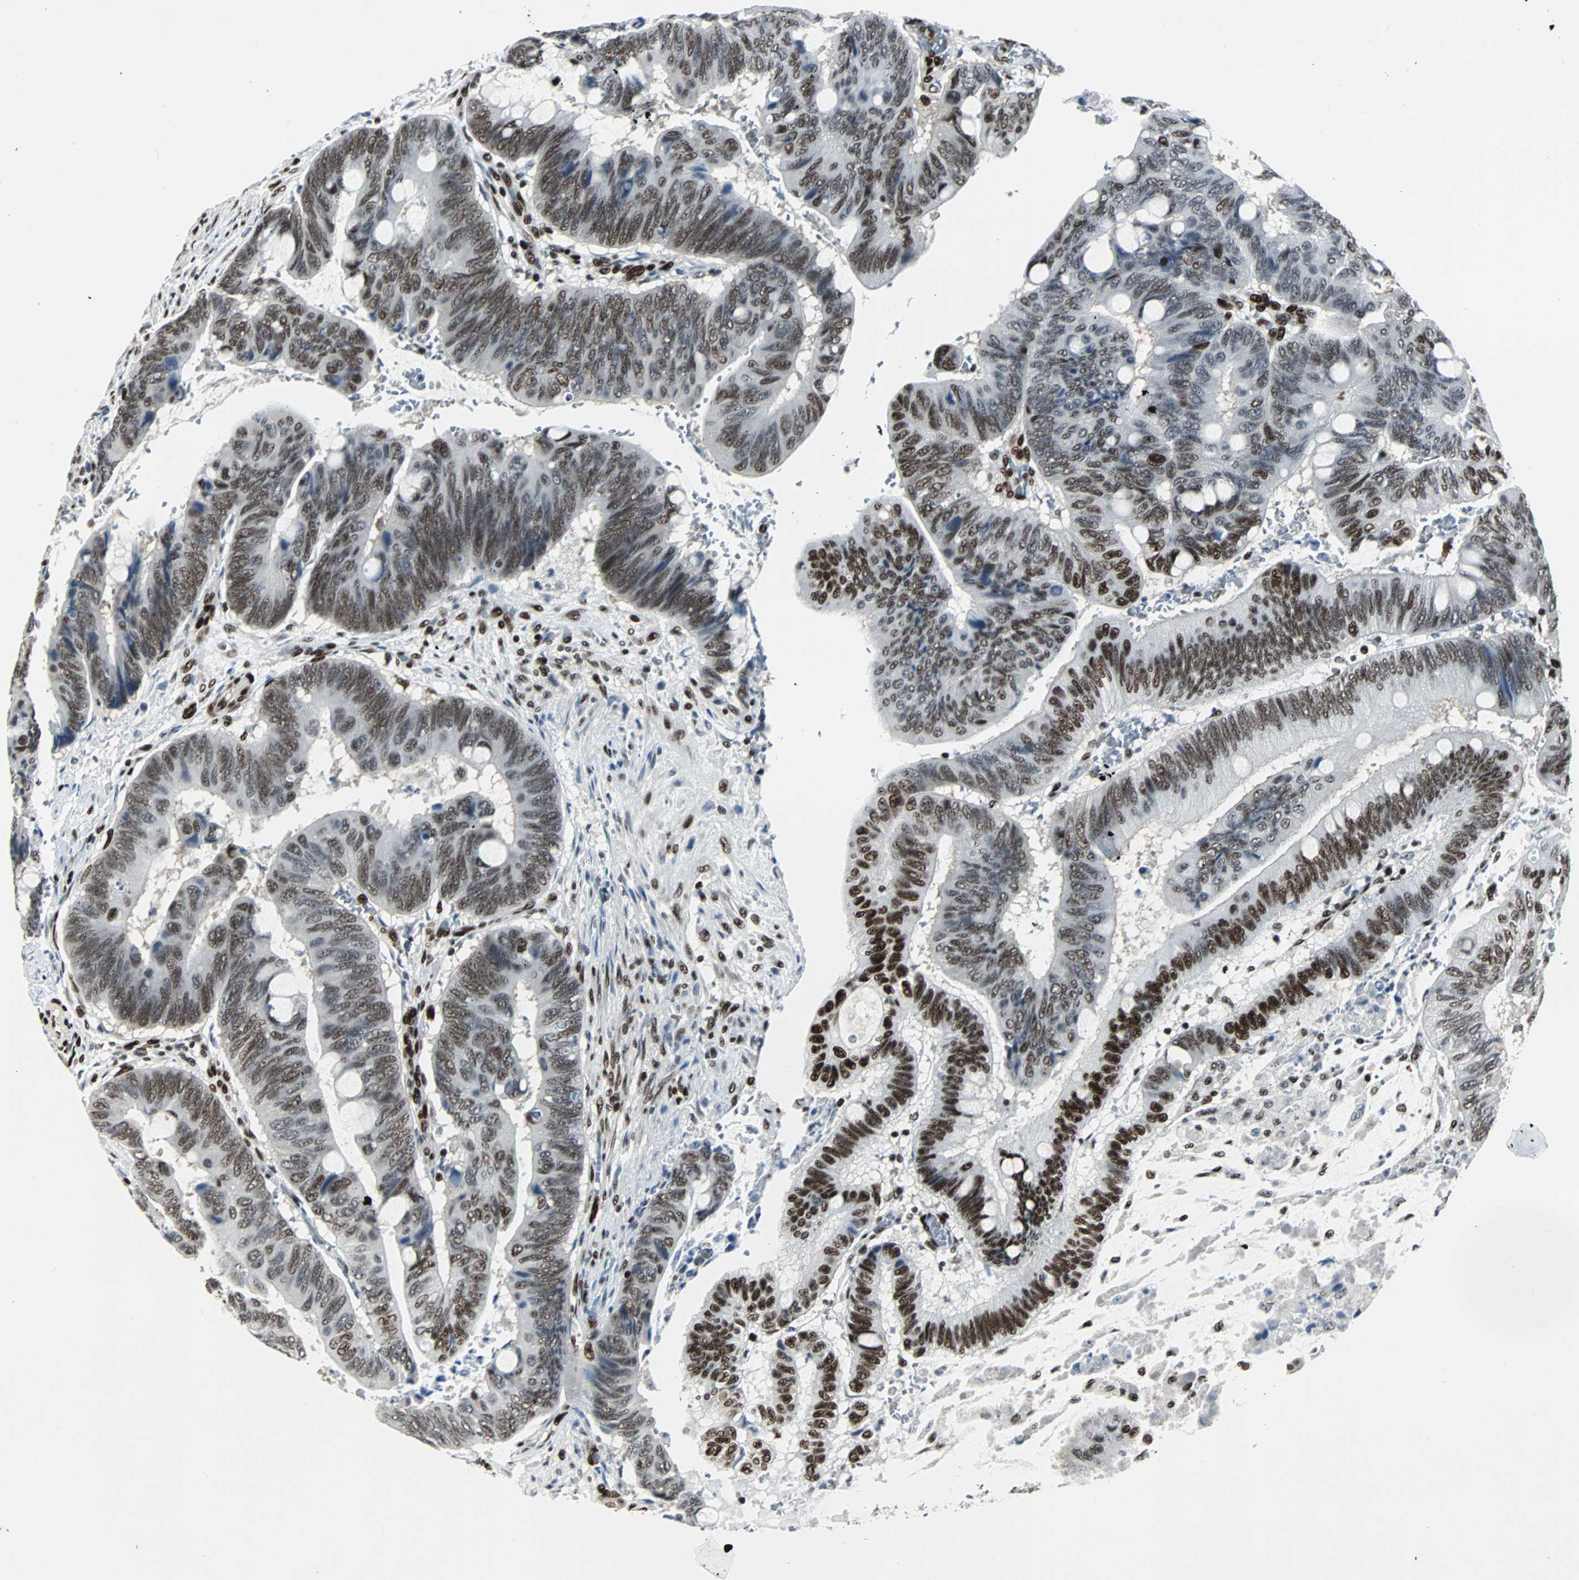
{"staining": {"intensity": "moderate", "quantity": ">75%", "location": "nuclear"}, "tissue": "colorectal cancer", "cell_type": "Tumor cells", "image_type": "cancer", "snomed": [{"axis": "morphology", "description": "Normal tissue, NOS"}, {"axis": "morphology", "description": "Adenocarcinoma, NOS"}, {"axis": "topography", "description": "Rectum"}], "caption": "Brown immunohistochemical staining in colorectal adenocarcinoma shows moderate nuclear staining in about >75% of tumor cells. Nuclei are stained in blue.", "gene": "MEF2D", "patient": {"sex": "male", "age": 92}}